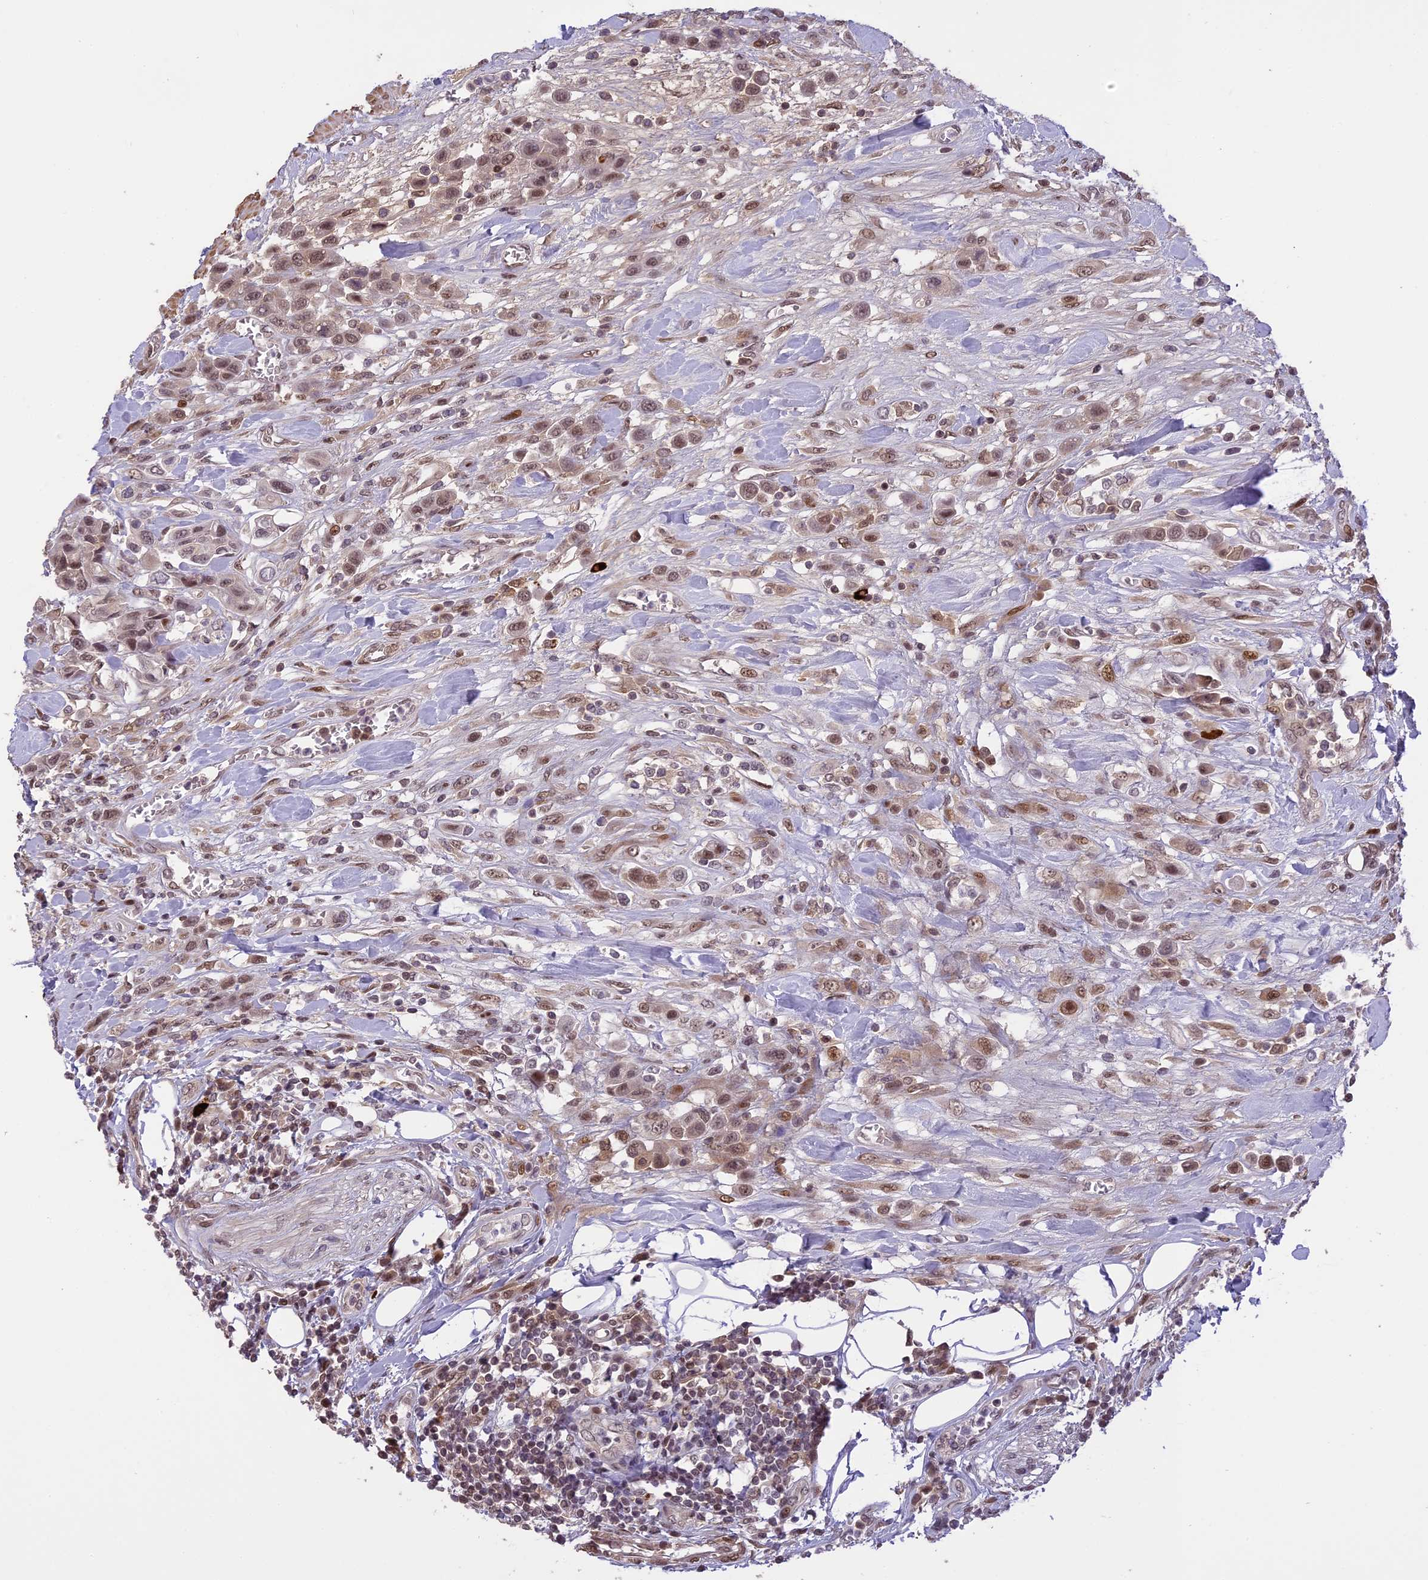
{"staining": {"intensity": "weak", "quantity": "<25%", "location": "cytoplasmic/membranous,nuclear"}, "tissue": "urothelial cancer", "cell_type": "Tumor cells", "image_type": "cancer", "snomed": [{"axis": "morphology", "description": "Urothelial carcinoma, High grade"}, {"axis": "topography", "description": "Urinary bladder"}], "caption": "Immunohistochemical staining of urothelial carcinoma (high-grade) displays no significant expression in tumor cells. The staining is performed using DAB brown chromogen with nuclei counter-stained in using hematoxylin.", "gene": "PRELID2", "patient": {"sex": "male", "age": 50}}